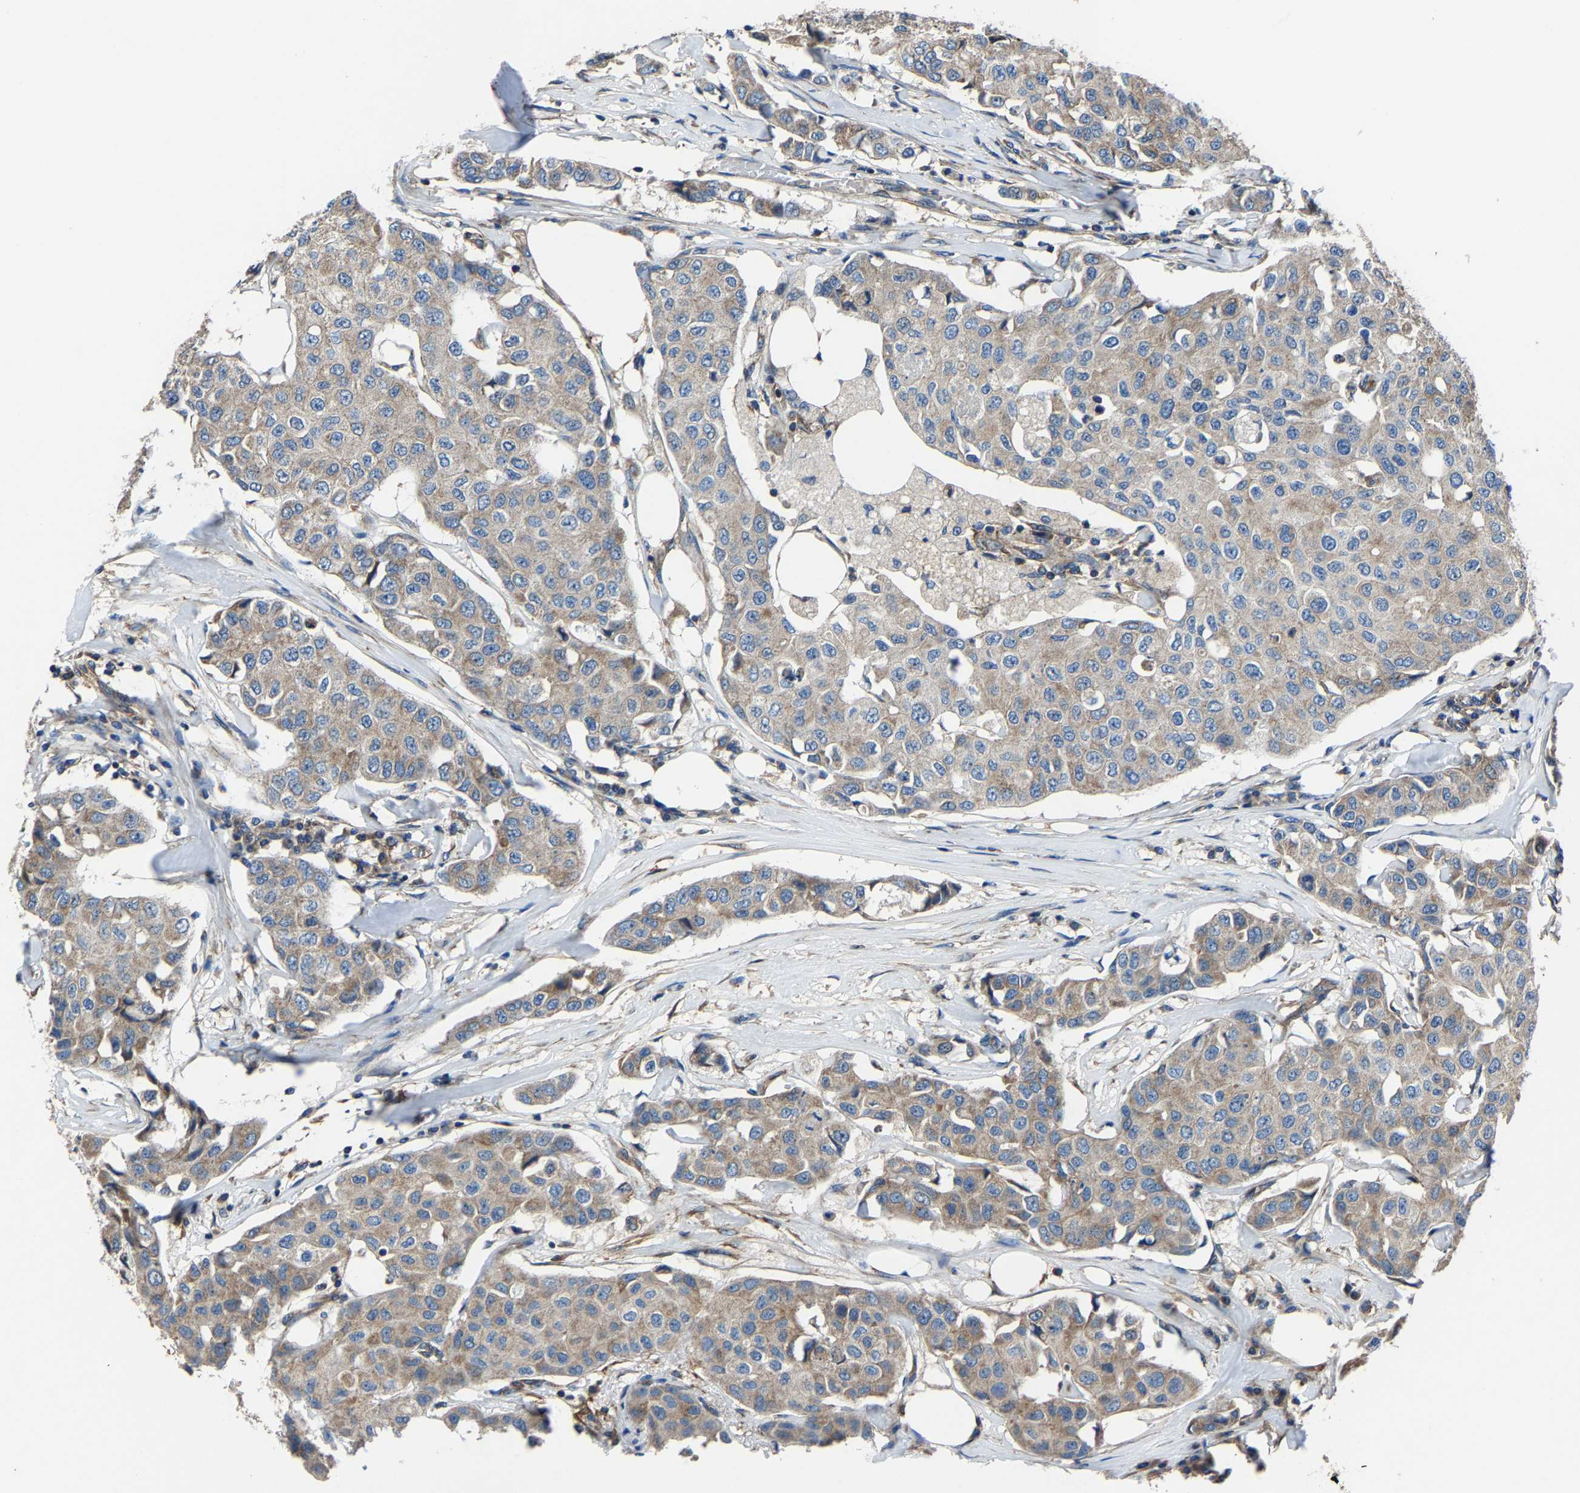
{"staining": {"intensity": "weak", "quantity": "25%-75%", "location": "cytoplasmic/membranous"}, "tissue": "breast cancer", "cell_type": "Tumor cells", "image_type": "cancer", "snomed": [{"axis": "morphology", "description": "Duct carcinoma"}, {"axis": "topography", "description": "Breast"}], "caption": "Immunohistochemical staining of breast infiltrating ductal carcinoma exhibits low levels of weak cytoplasmic/membranous staining in about 25%-75% of tumor cells.", "gene": "KIAA1958", "patient": {"sex": "female", "age": 80}}